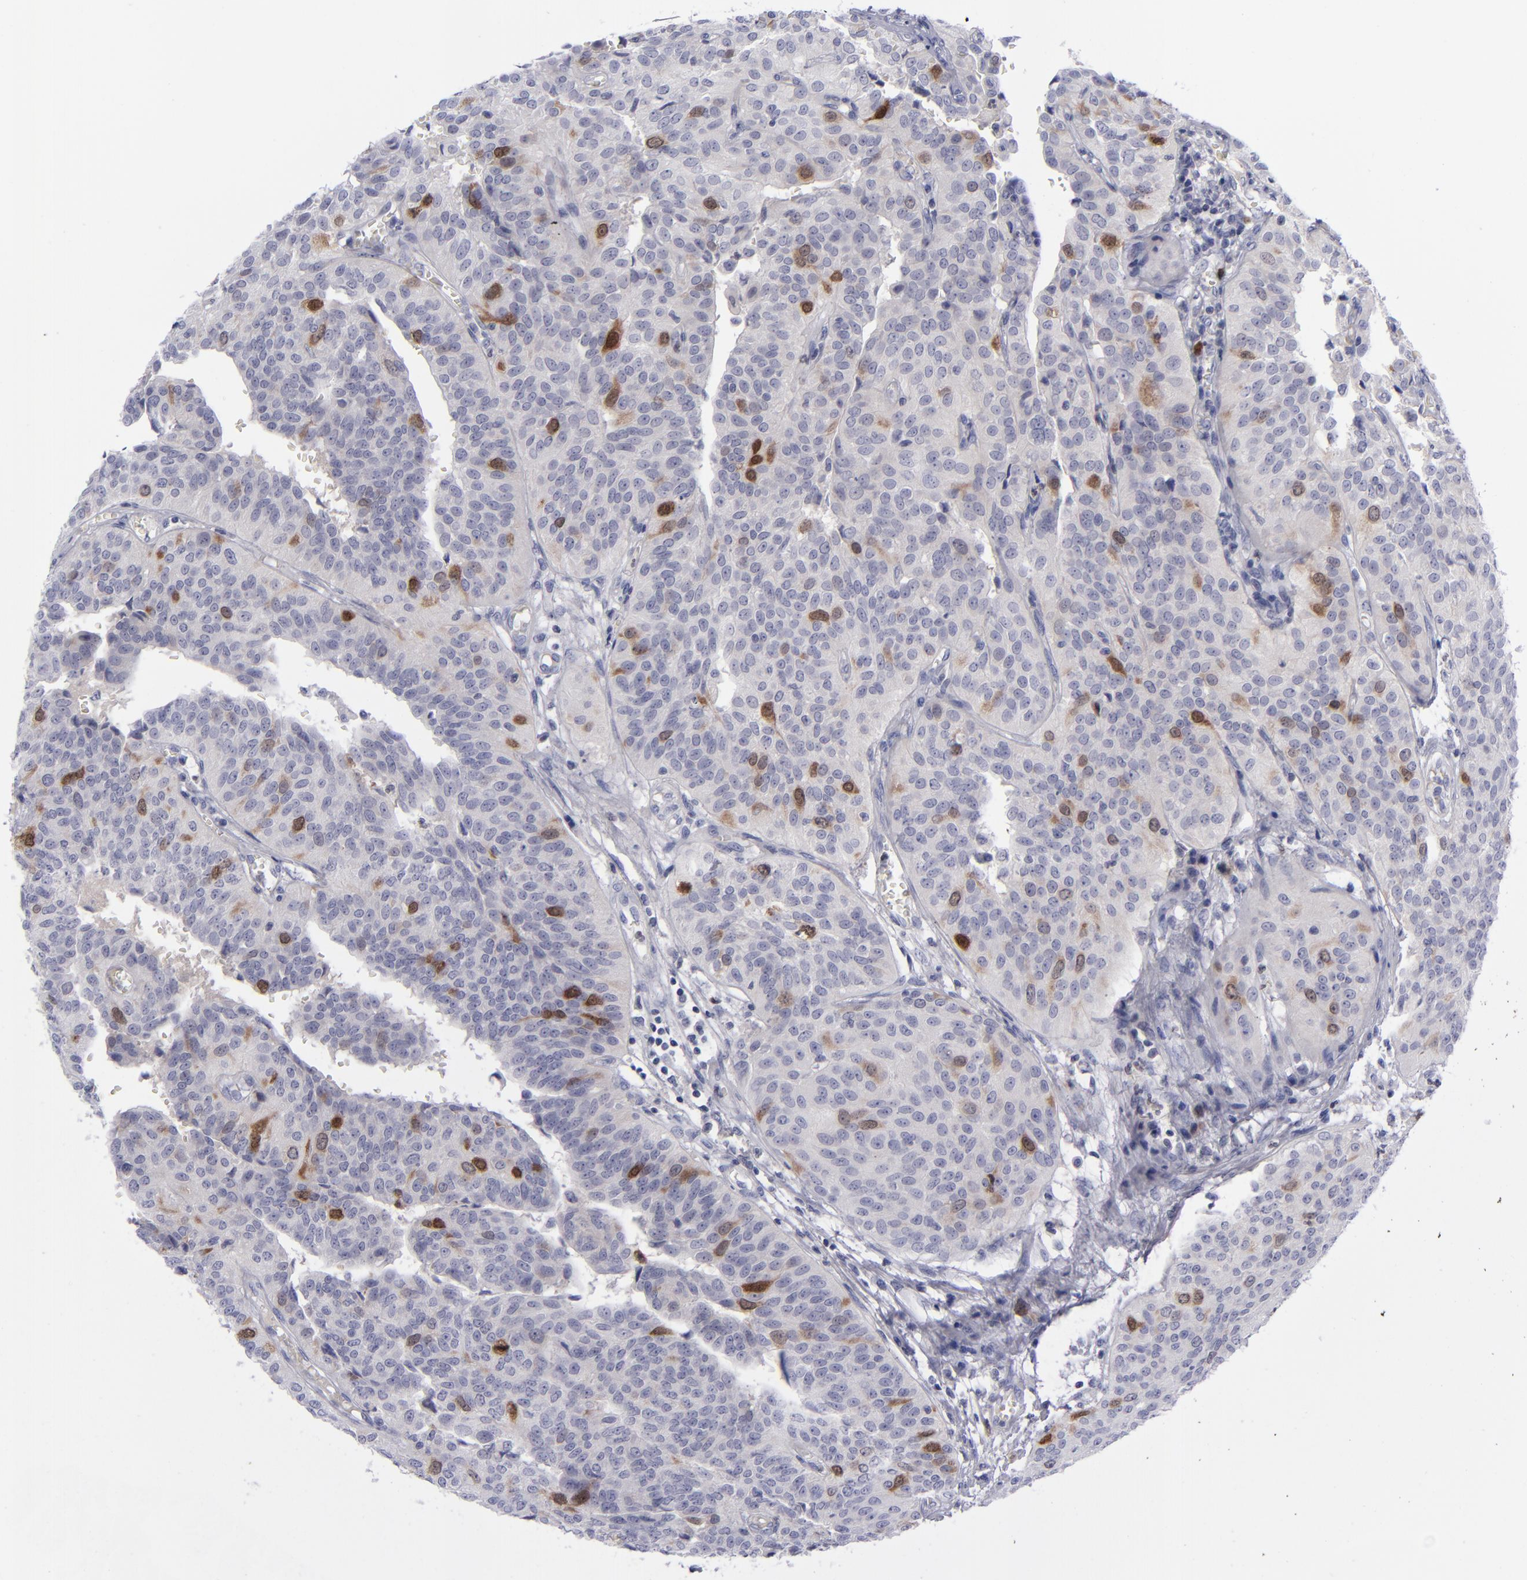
{"staining": {"intensity": "moderate", "quantity": "<25%", "location": "cytoplasmic/membranous,nuclear"}, "tissue": "urothelial cancer", "cell_type": "Tumor cells", "image_type": "cancer", "snomed": [{"axis": "morphology", "description": "Urothelial carcinoma, High grade"}, {"axis": "topography", "description": "Urinary bladder"}], "caption": "Immunohistochemical staining of urothelial cancer displays low levels of moderate cytoplasmic/membranous and nuclear positivity in approximately <25% of tumor cells.", "gene": "AURKA", "patient": {"sex": "male", "age": 56}}